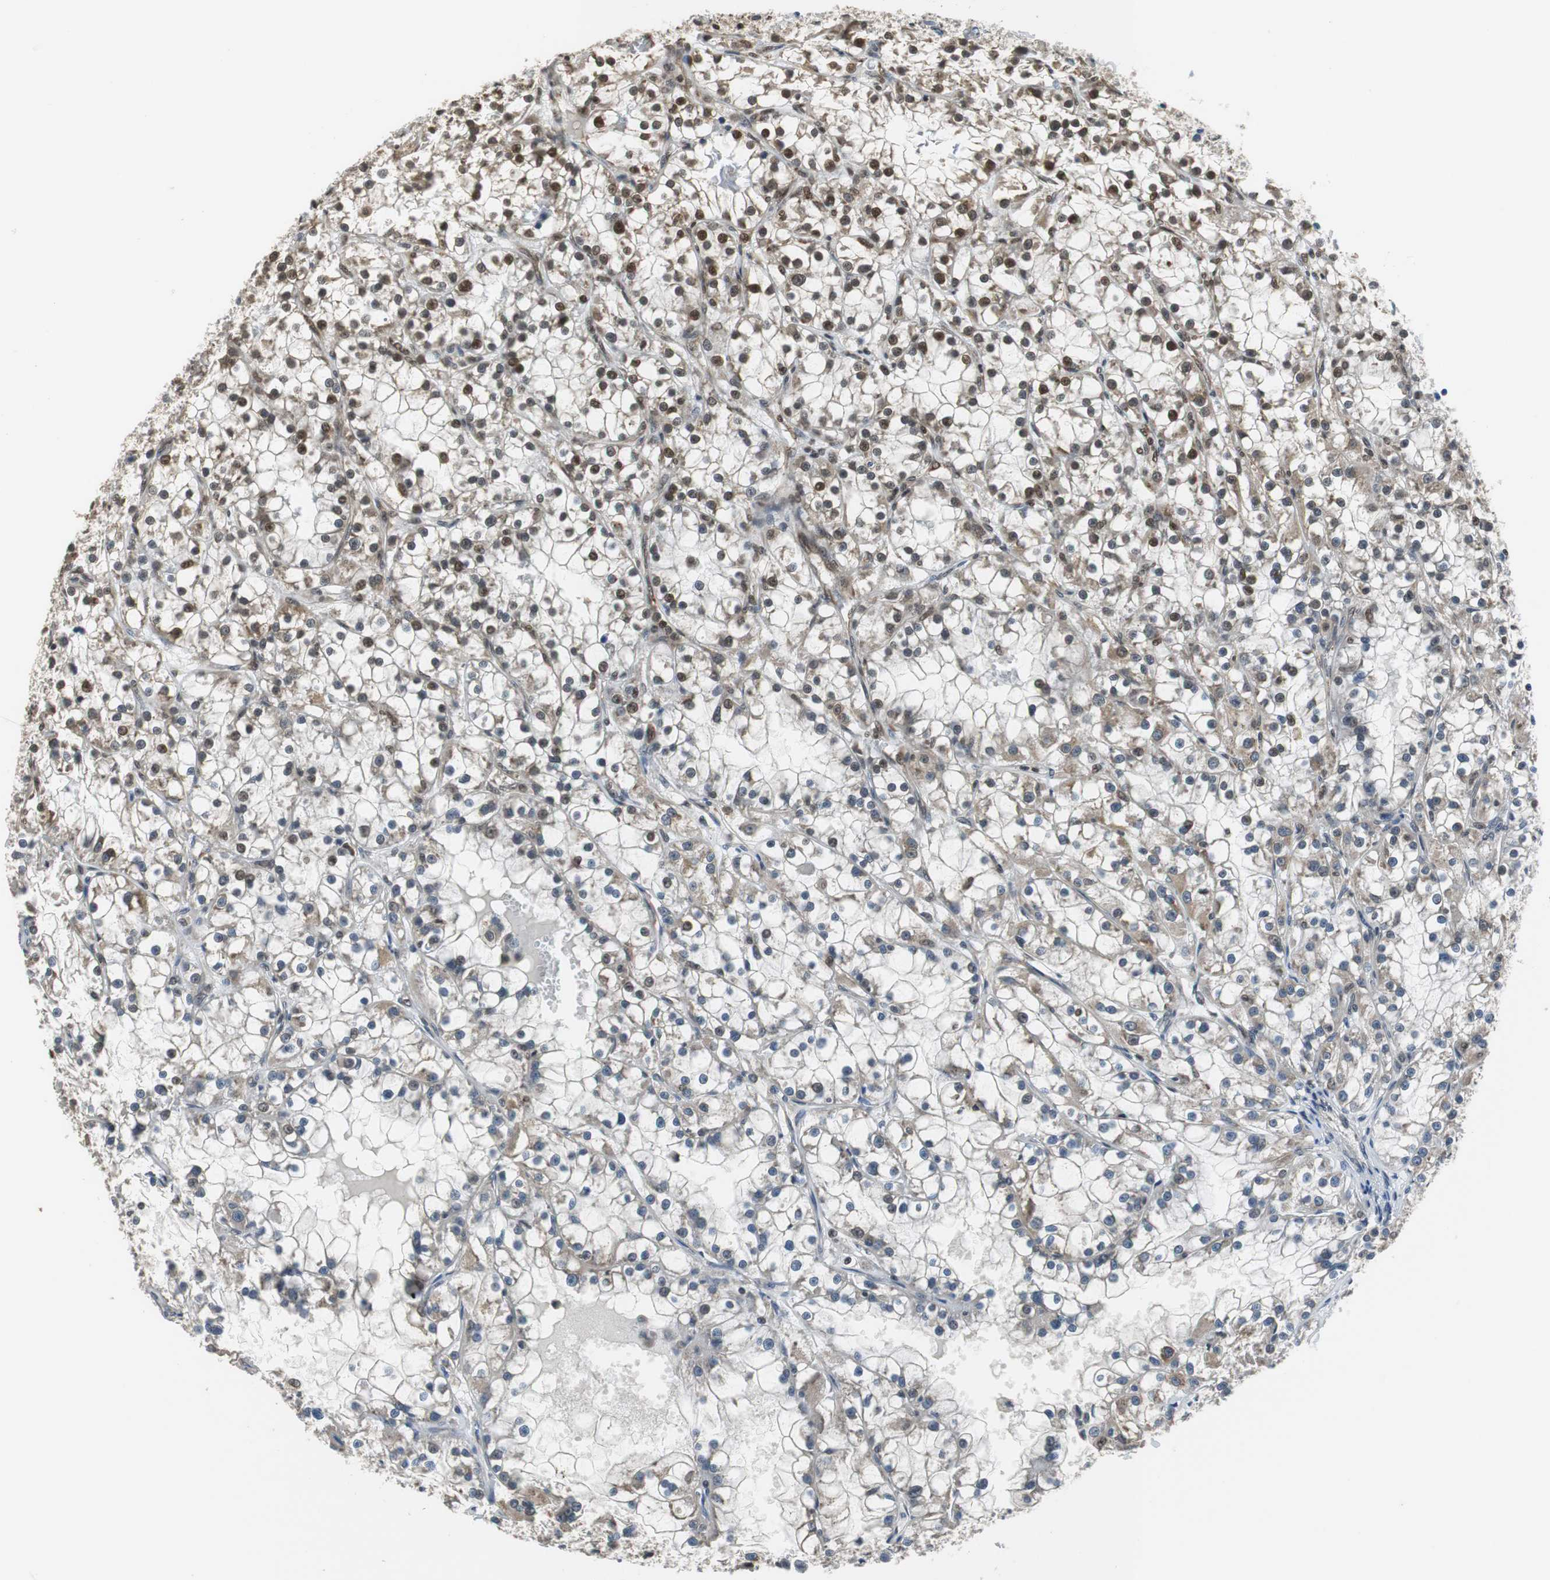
{"staining": {"intensity": "strong", "quantity": "25%-75%", "location": "nuclear"}, "tissue": "renal cancer", "cell_type": "Tumor cells", "image_type": "cancer", "snomed": [{"axis": "morphology", "description": "Adenocarcinoma, NOS"}, {"axis": "topography", "description": "Kidney"}], "caption": "Immunohistochemical staining of human renal cancer (adenocarcinoma) shows strong nuclear protein staining in about 25%-75% of tumor cells. The staining was performed using DAB to visualize the protein expression in brown, while the nuclei were stained in blue with hematoxylin (Magnification: 20x).", "gene": "REST", "patient": {"sex": "female", "age": 52}}